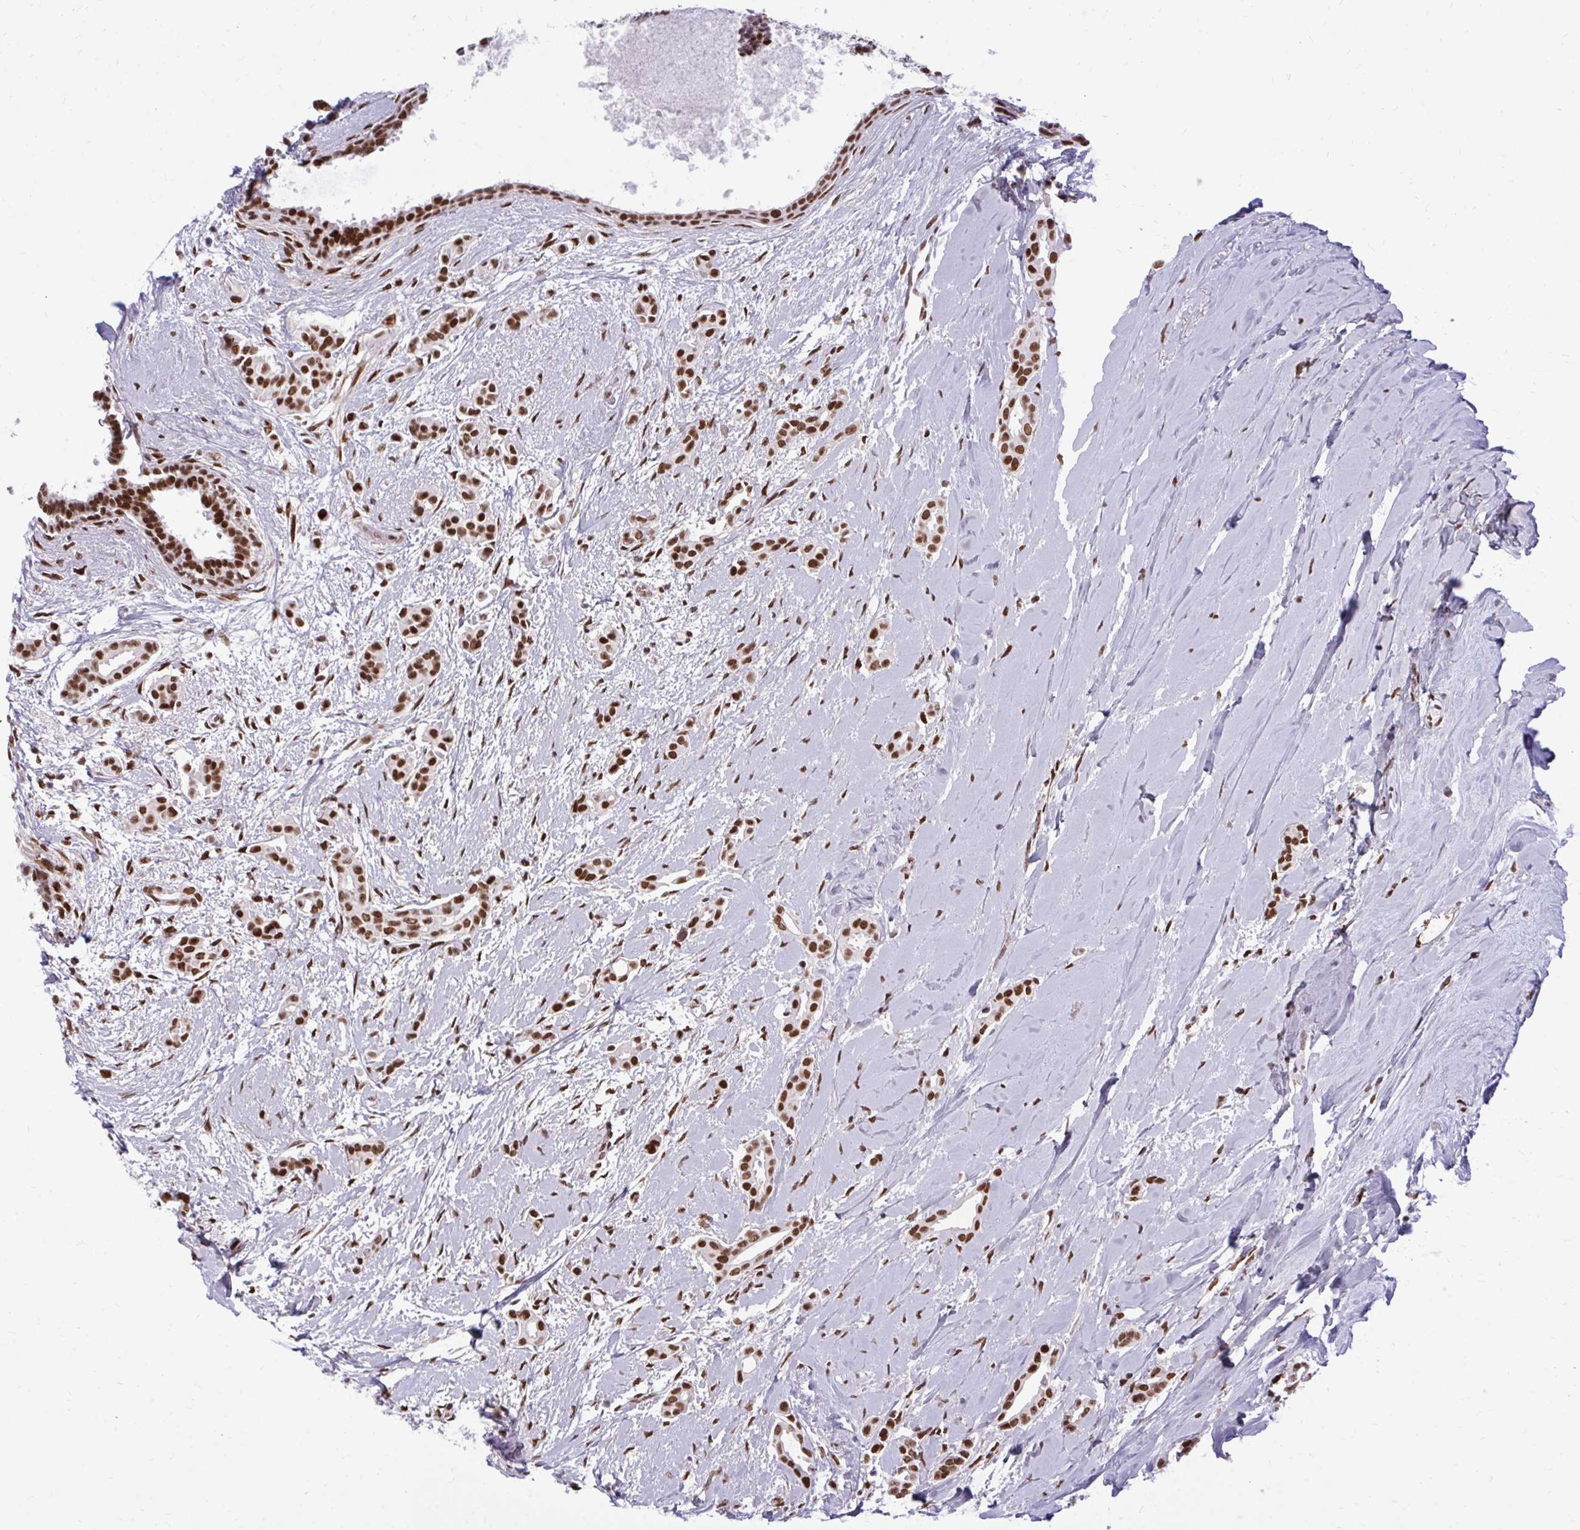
{"staining": {"intensity": "strong", "quantity": ">75%", "location": "nuclear"}, "tissue": "breast cancer", "cell_type": "Tumor cells", "image_type": "cancer", "snomed": [{"axis": "morphology", "description": "Duct carcinoma"}, {"axis": "topography", "description": "Breast"}], "caption": "A high amount of strong nuclear positivity is identified in about >75% of tumor cells in breast intraductal carcinoma tissue.", "gene": "CDYL", "patient": {"sex": "female", "age": 64}}